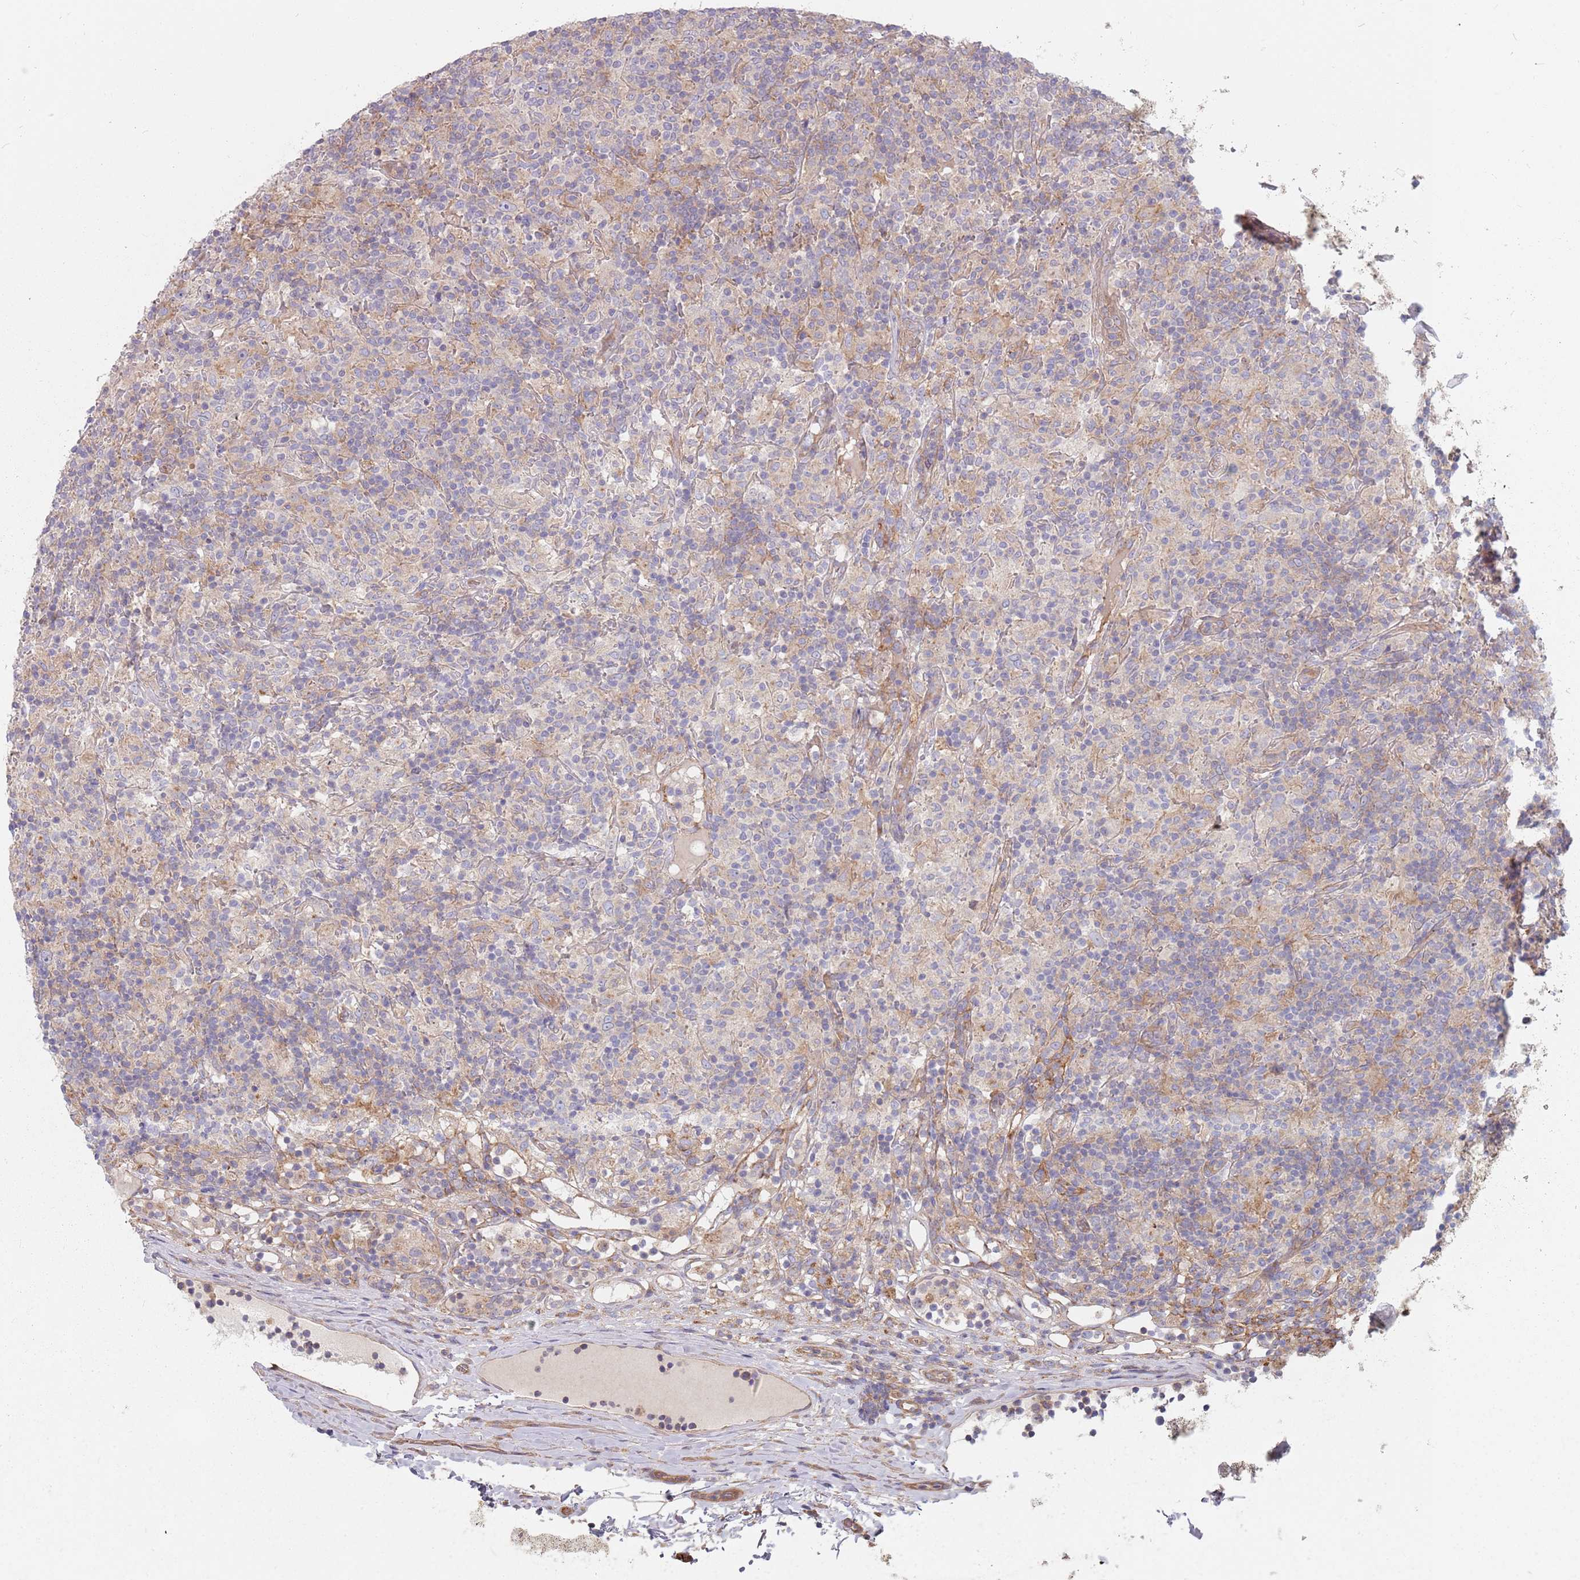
{"staining": {"intensity": "negative", "quantity": "none", "location": "none"}, "tissue": "lymphoma", "cell_type": "Tumor cells", "image_type": "cancer", "snomed": [{"axis": "morphology", "description": "Hodgkin's disease, NOS"}, {"axis": "topography", "description": "Lymph node"}], "caption": "This photomicrograph is of Hodgkin's disease stained with IHC to label a protein in brown with the nuclei are counter-stained blue. There is no staining in tumor cells.", "gene": "SPDL1", "patient": {"sex": "male", "age": 70}}